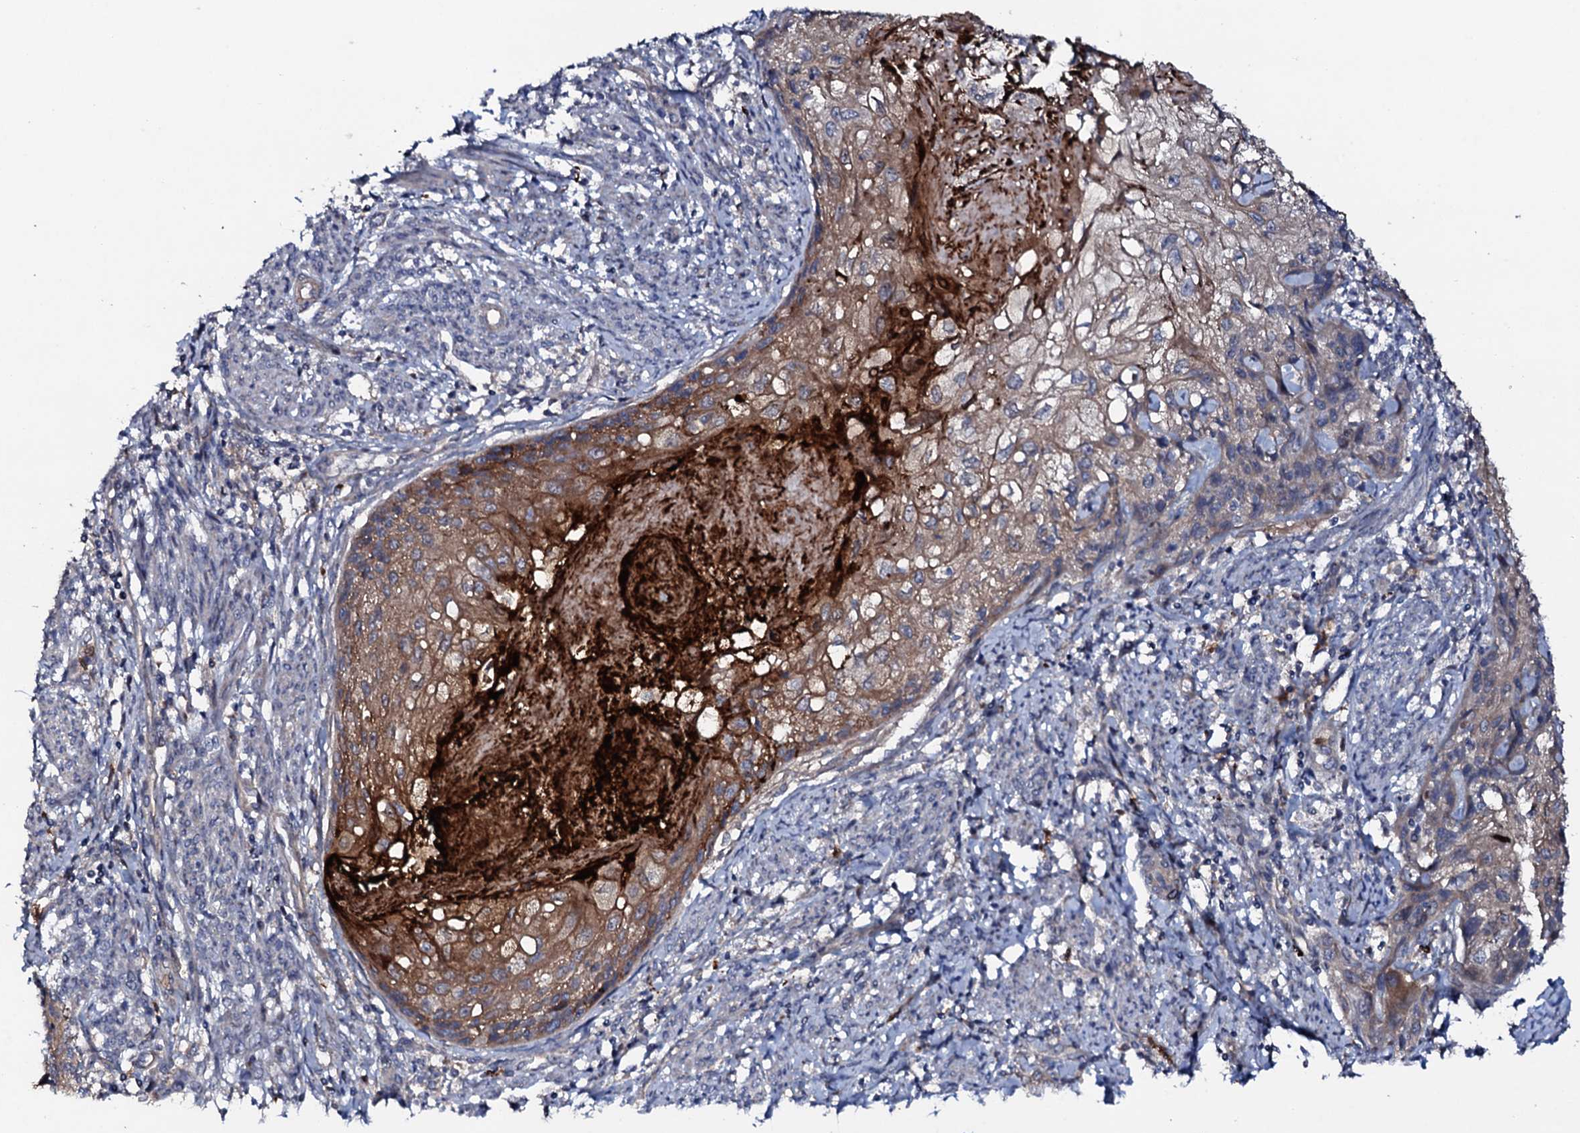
{"staining": {"intensity": "moderate", "quantity": ">75%", "location": "cytoplasmic/membranous"}, "tissue": "cervical cancer", "cell_type": "Tumor cells", "image_type": "cancer", "snomed": [{"axis": "morphology", "description": "Squamous cell carcinoma, NOS"}, {"axis": "topography", "description": "Cervix"}], "caption": "Cervical cancer stained with a protein marker exhibits moderate staining in tumor cells.", "gene": "COG6", "patient": {"sex": "female", "age": 67}}